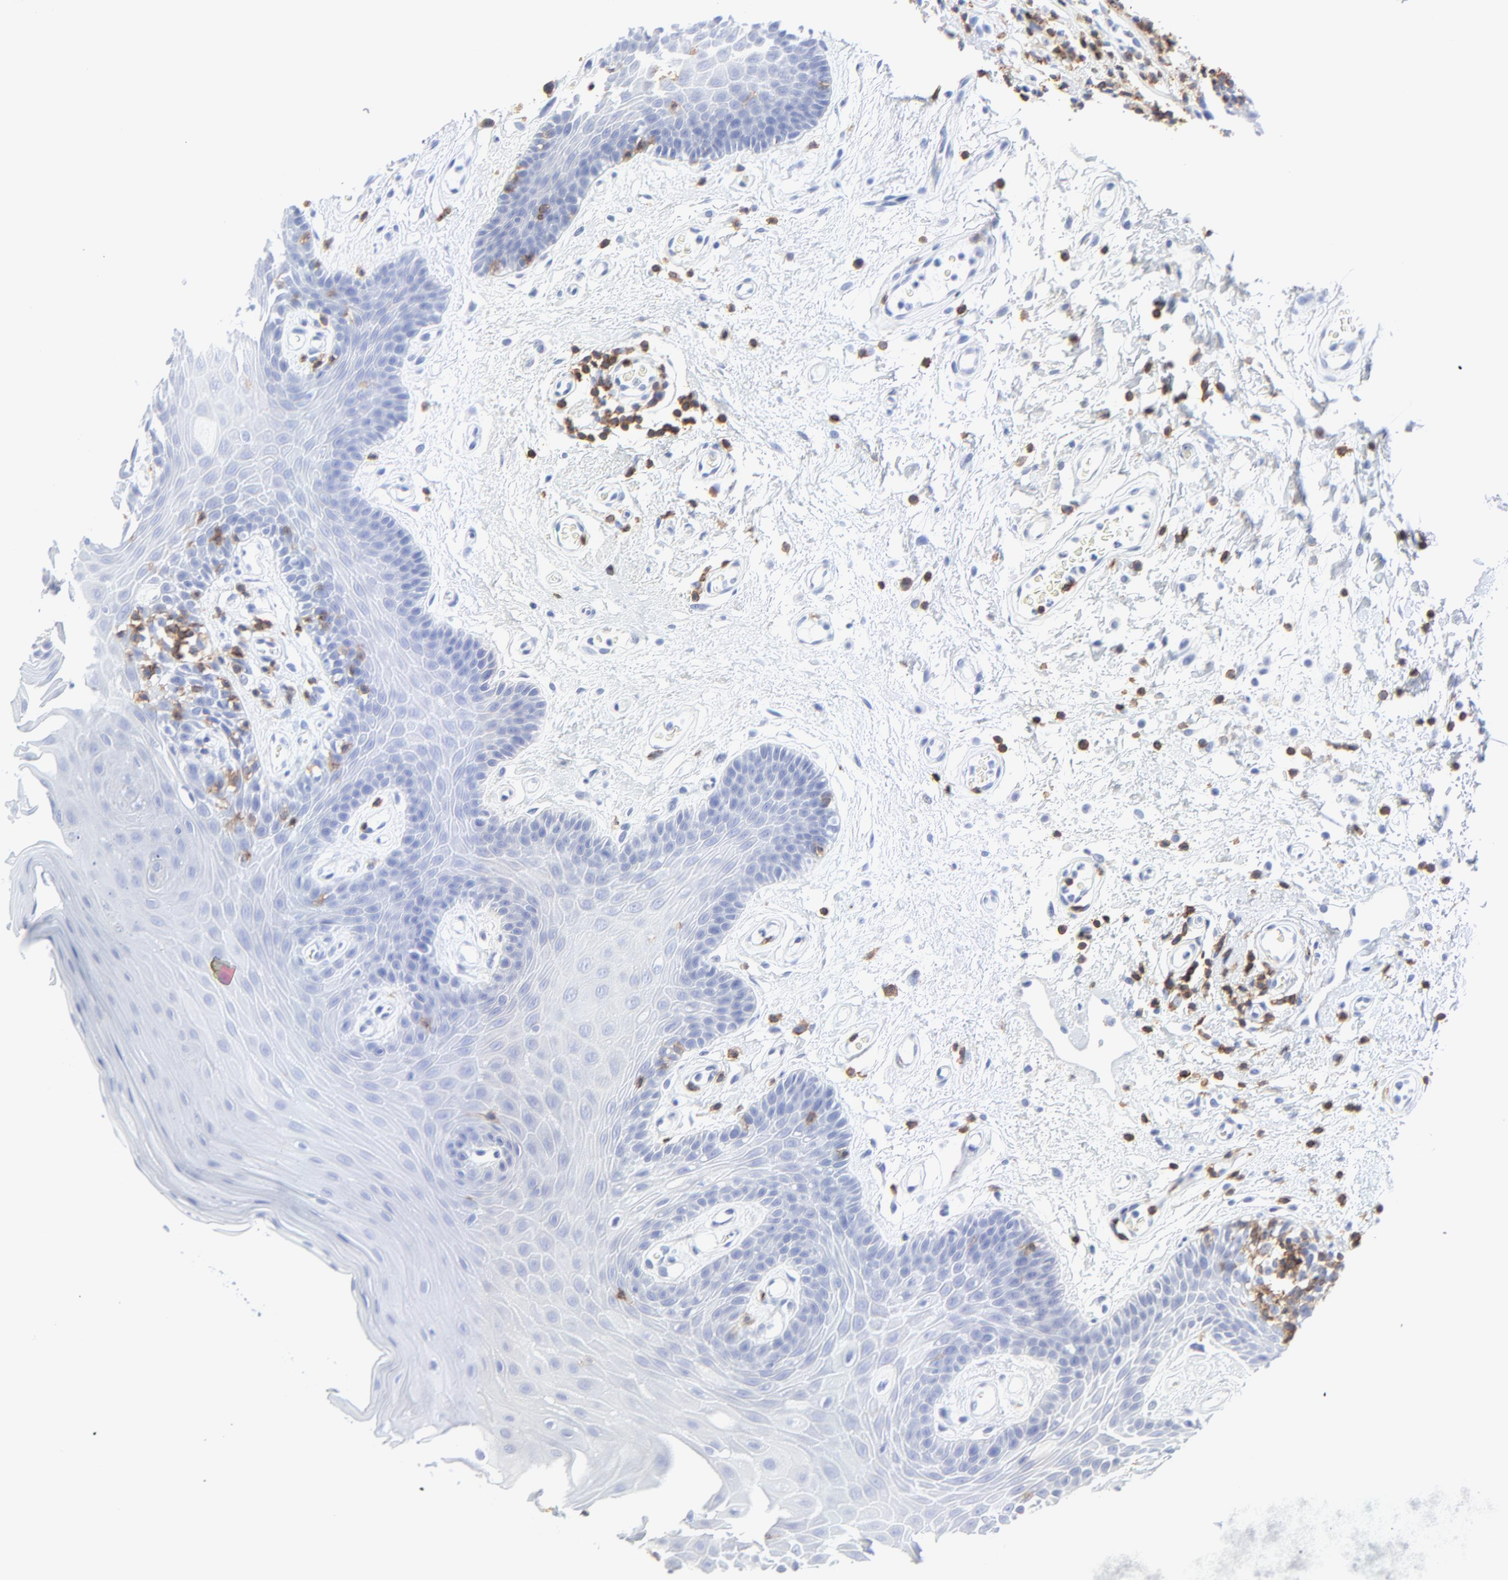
{"staining": {"intensity": "negative", "quantity": "none", "location": "none"}, "tissue": "oral mucosa", "cell_type": "Squamous epithelial cells", "image_type": "normal", "snomed": [{"axis": "morphology", "description": "Normal tissue, NOS"}, {"axis": "morphology", "description": "Squamous cell carcinoma, NOS"}, {"axis": "topography", "description": "Skeletal muscle"}, {"axis": "topography", "description": "Oral tissue"}, {"axis": "topography", "description": "Head-Neck"}], "caption": "The immunohistochemistry (IHC) histopathology image has no significant expression in squamous epithelial cells of oral mucosa.", "gene": "LCK", "patient": {"sex": "male", "age": 71}}